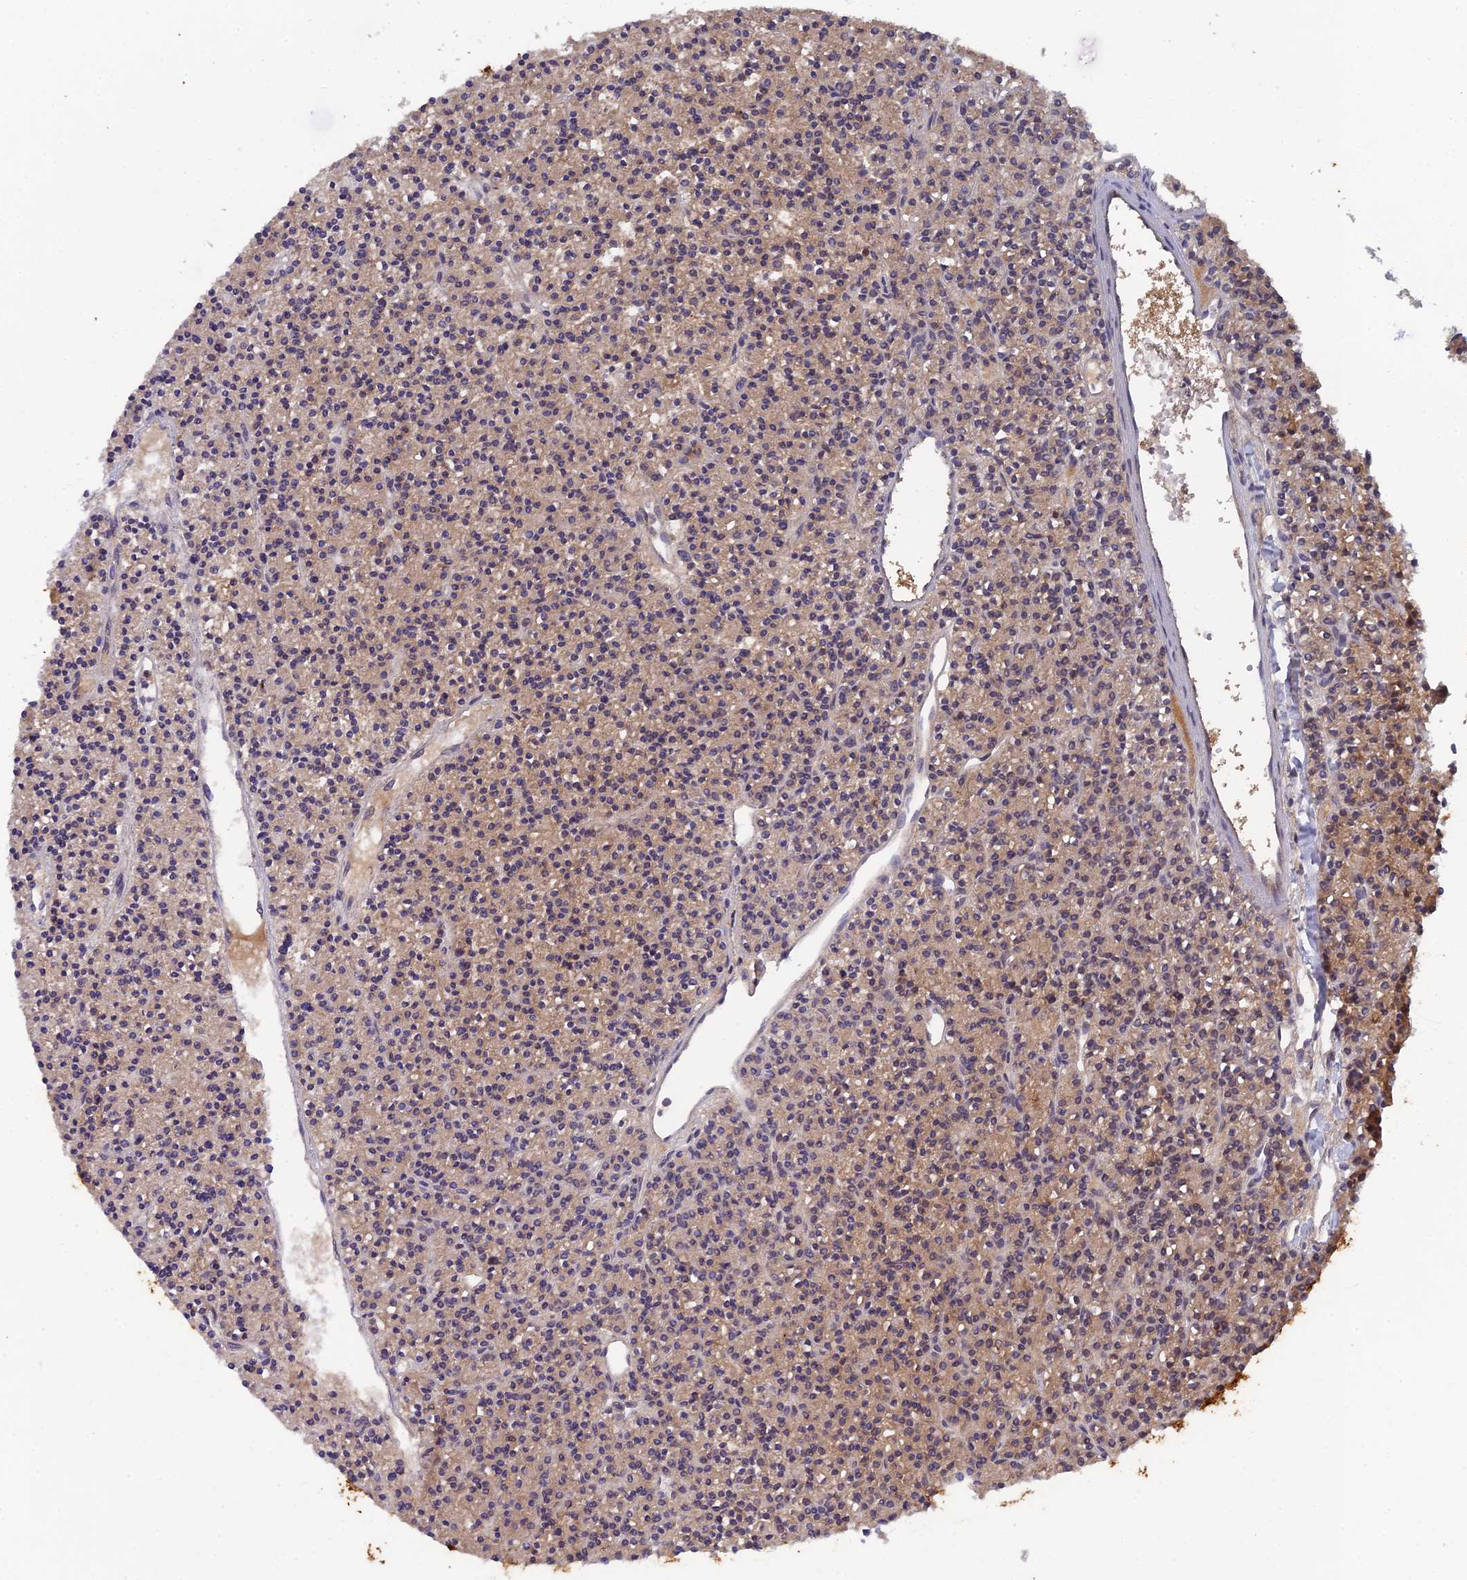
{"staining": {"intensity": "weak", "quantity": ">75%", "location": "cytoplasmic/membranous"}, "tissue": "parathyroid gland", "cell_type": "Glandular cells", "image_type": "normal", "snomed": [{"axis": "morphology", "description": "Normal tissue, NOS"}, {"axis": "topography", "description": "Parathyroid gland"}], "caption": "This photomicrograph shows immunohistochemistry (IHC) staining of normal parathyroid gland, with low weak cytoplasmic/membranous staining in approximately >75% of glandular cells.", "gene": "ELOA2", "patient": {"sex": "female", "age": 45}}